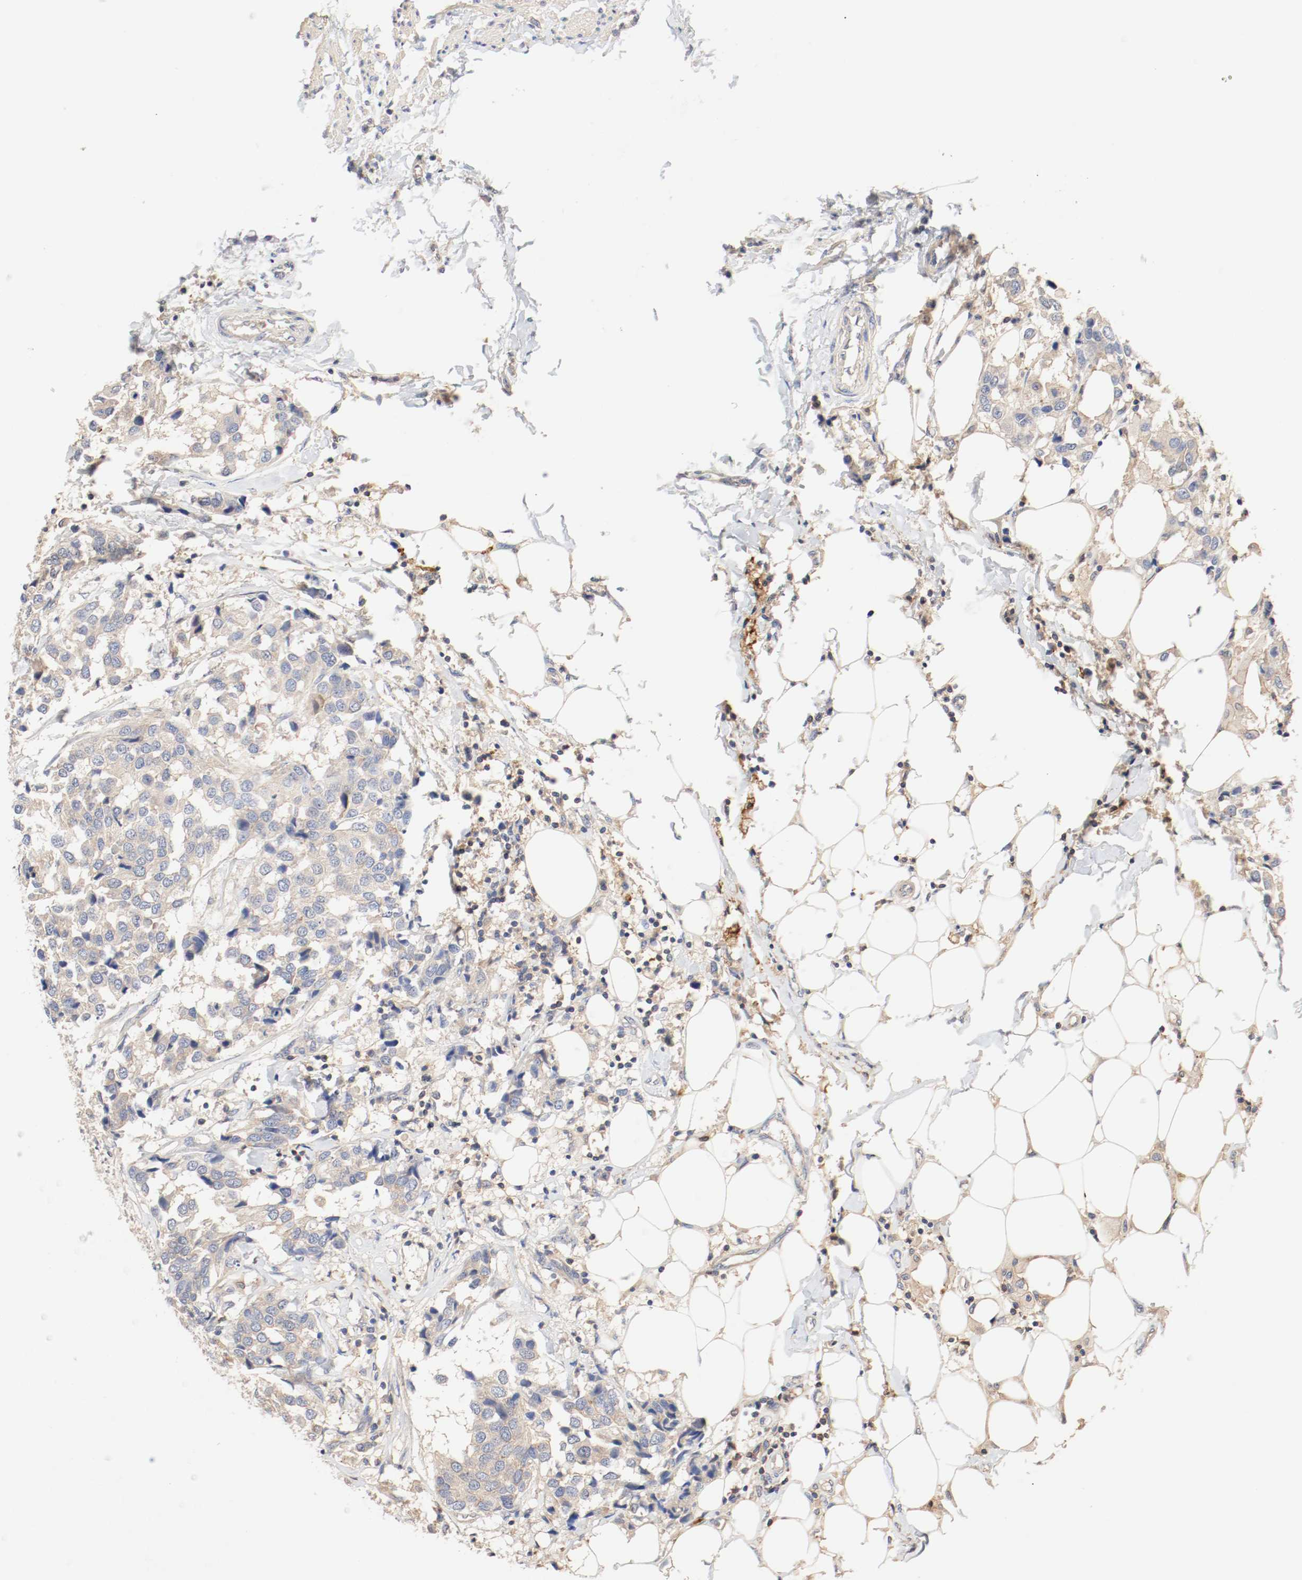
{"staining": {"intensity": "weak", "quantity": ">75%", "location": "cytoplasmic/membranous"}, "tissue": "breast cancer", "cell_type": "Tumor cells", "image_type": "cancer", "snomed": [{"axis": "morphology", "description": "Duct carcinoma"}, {"axis": "topography", "description": "Breast"}], "caption": "The histopathology image demonstrates immunohistochemical staining of breast cancer (infiltrating ductal carcinoma). There is weak cytoplasmic/membranous expression is appreciated in about >75% of tumor cells.", "gene": "GIT1", "patient": {"sex": "female", "age": 80}}